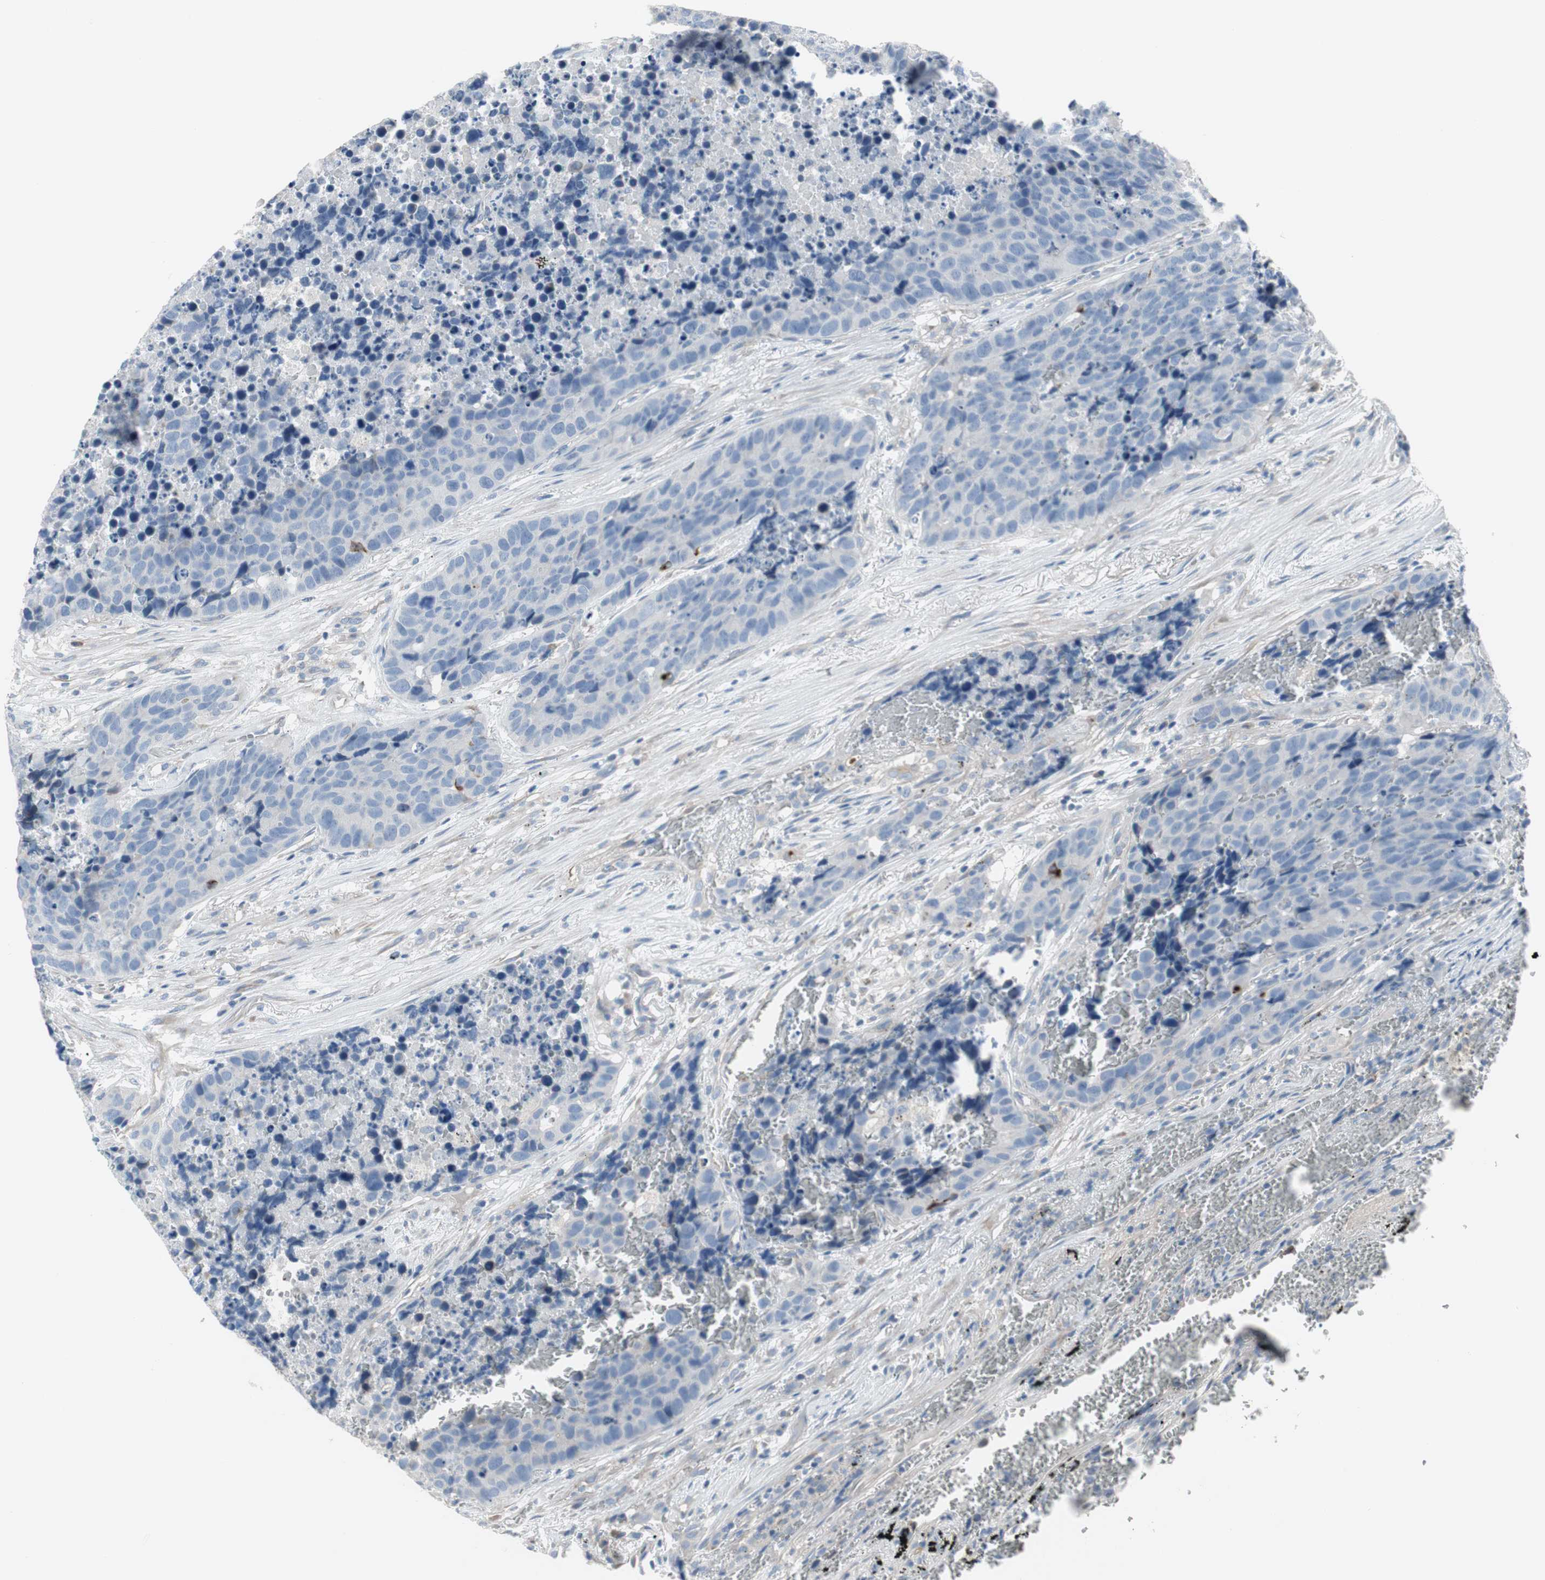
{"staining": {"intensity": "negative", "quantity": "none", "location": "none"}, "tissue": "carcinoid", "cell_type": "Tumor cells", "image_type": "cancer", "snomed": [{"axis": "morphology", "description": "Carcinoid, malignant, NOS"}, {"axis": "topography", "description": "Lung"}], "caption": "An IHC histopathology image of carcinoid is shown. There is no staining in tumor cells of carcinoid.", "gene": "PIGR", "patient": {"sex": "male", "age": 60}}